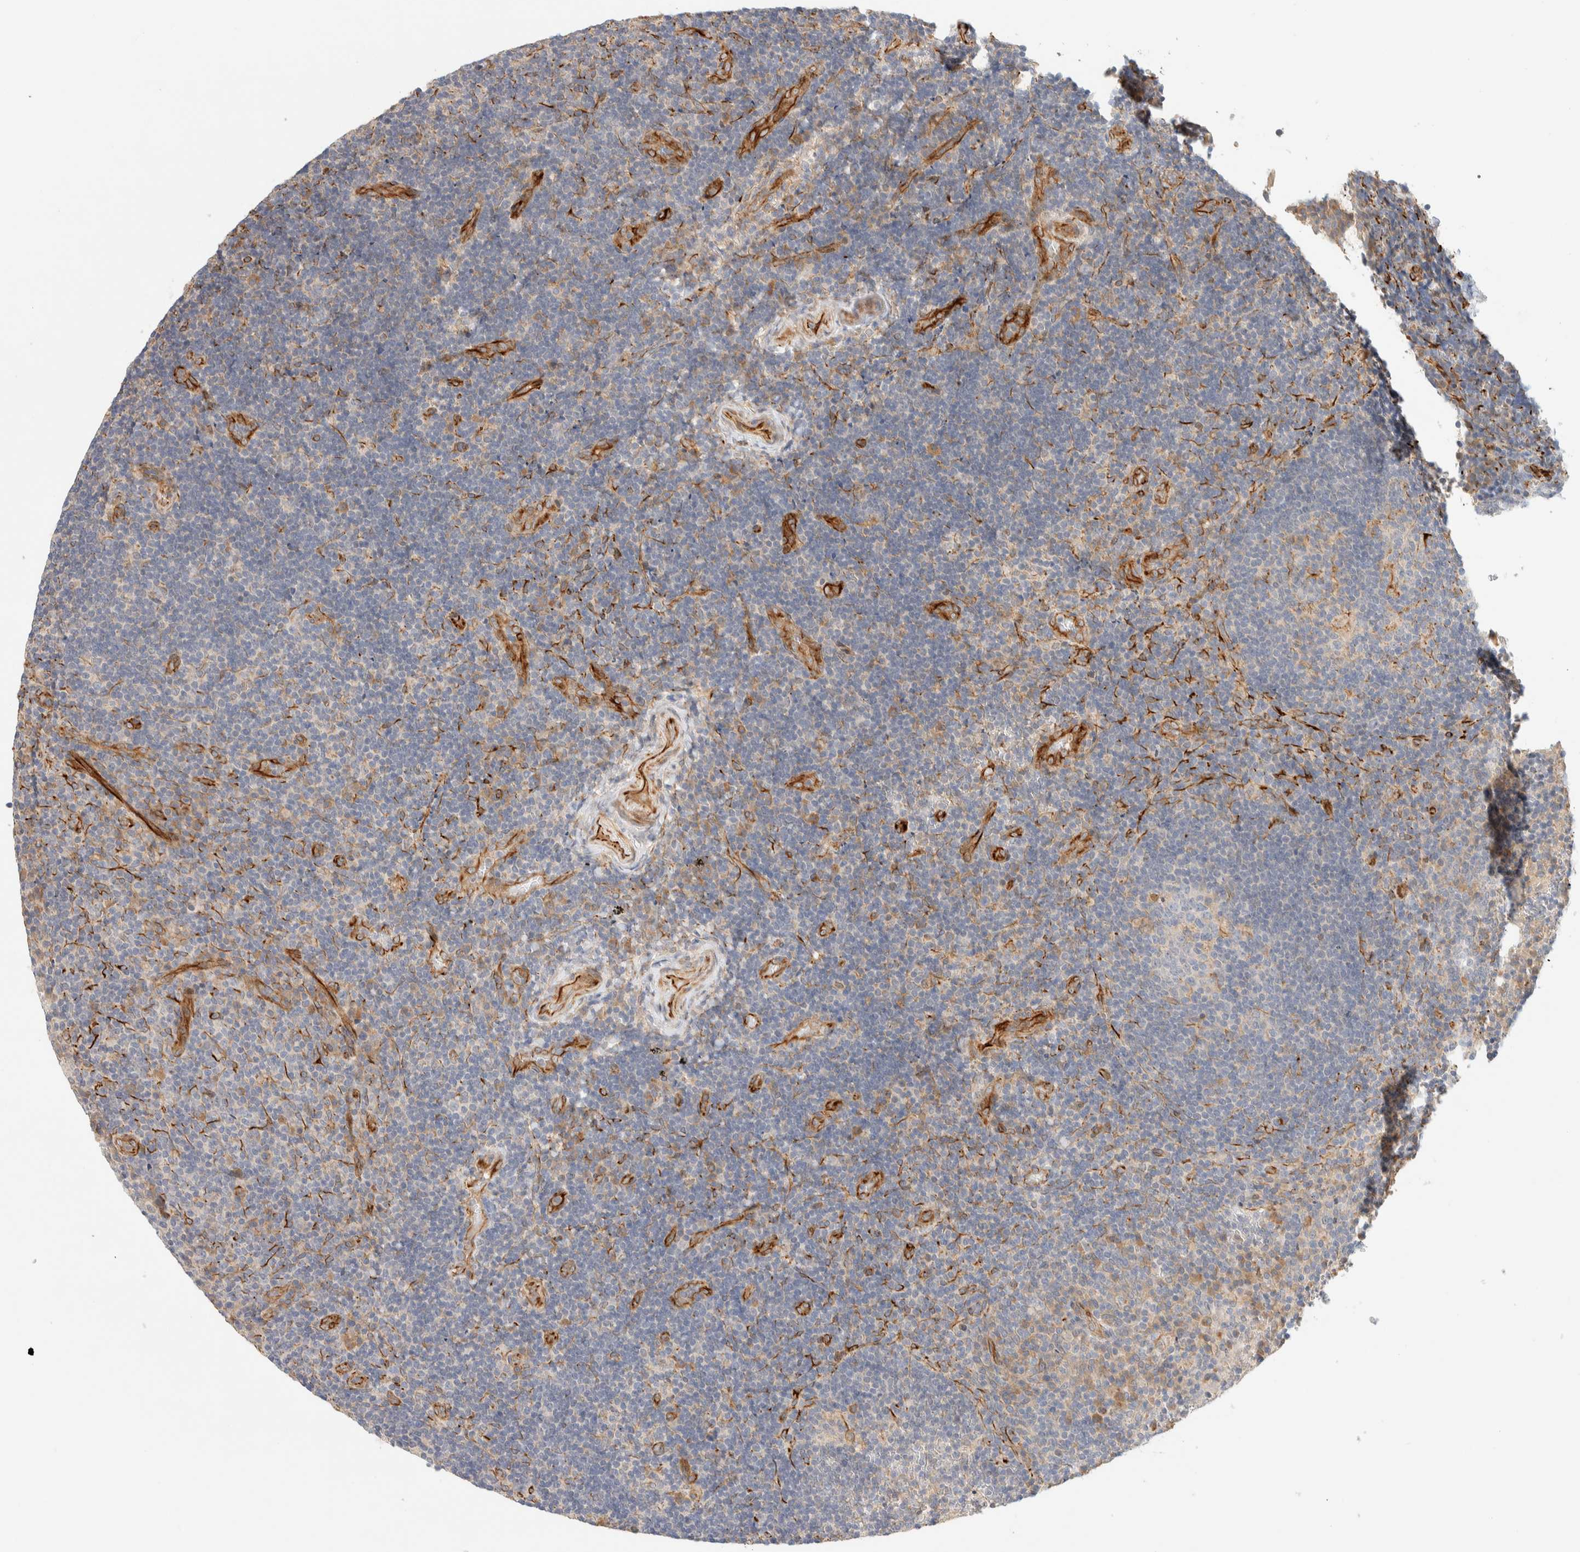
{"staining": {"intensity": "negative", "quantity": "none", "location": "none"}, "tissue": "lymphoma", "cell_type": "Tumor cells", "image_type": "cancer", "snomed": [{"axis": "morphology", "description": "Malignant lymphoma, non-Hodgkin's type, High grade"}, {"axis": "topography", "description": "Tonsil"}], "caption": "Immunohistochemistry photomicrograph of neoplastic tissue: lymphoma stained with DAB shows no significant protein positivity in tumor cells. Brightfield microscopy of immunohistochemistry (IHC) stained with DAB (brown) and hematoxylin (blue), captured at high magnification.", "gene": "FAT1", "patient": {"sex": "female", "age": 36}}